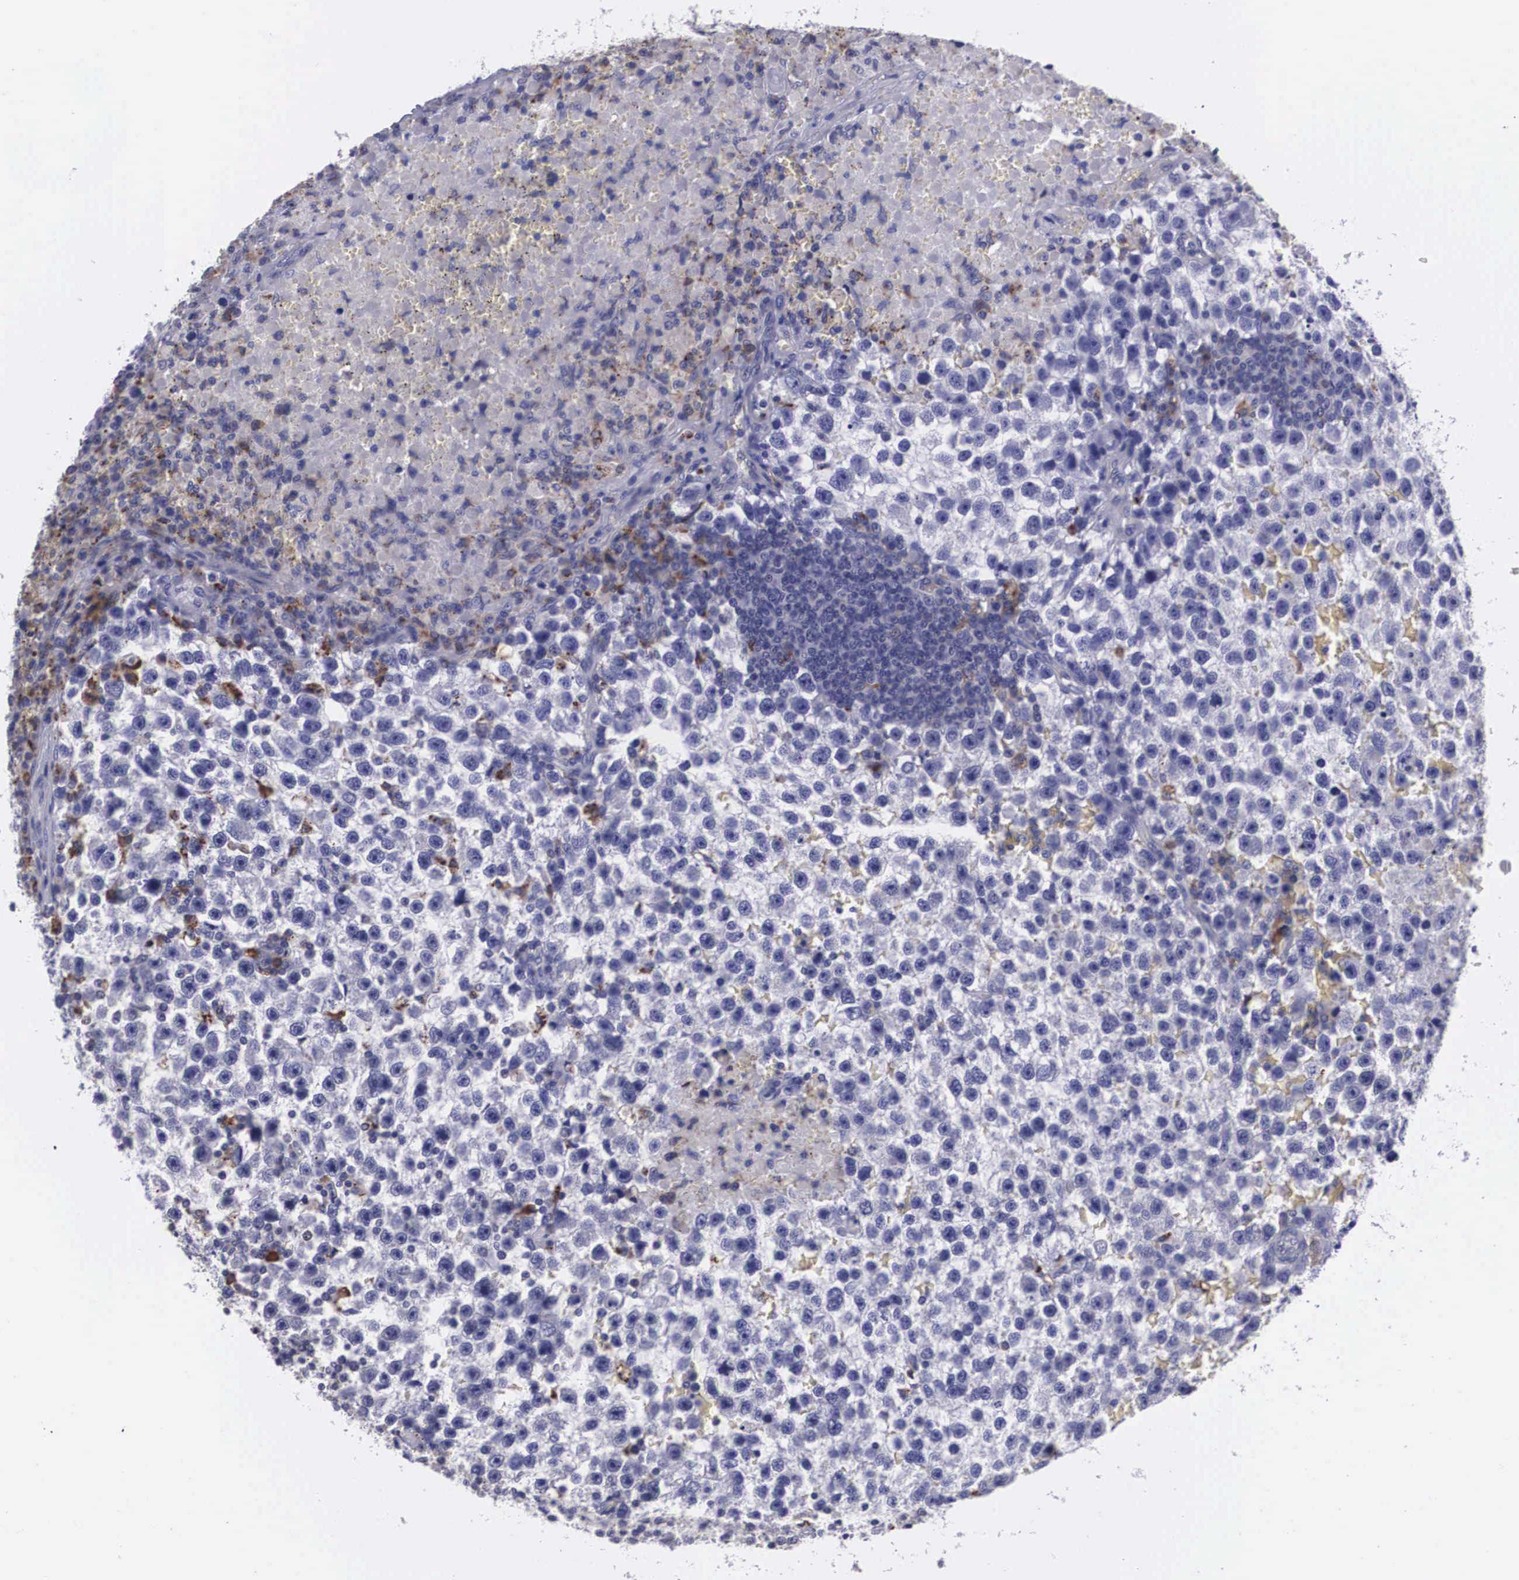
{"staining": {"intensity": "weak", "quantity": "<25%", "location": "cytoplasmic/membranous"}, "tissue": "testis cancer", "cell_type": "Tumor cells", "image_type": "cancer", "snomed": [{"axis": "morphology", "description": "Seminoma, NOS"}, {"axis": "topography", "description": "Testis"}], "caption": "IHC of human seminoma (testis) demonstrates no staining in tumor cells.", "gene": "CRELD2", "patient": {"sex": "male", "age": 33}}